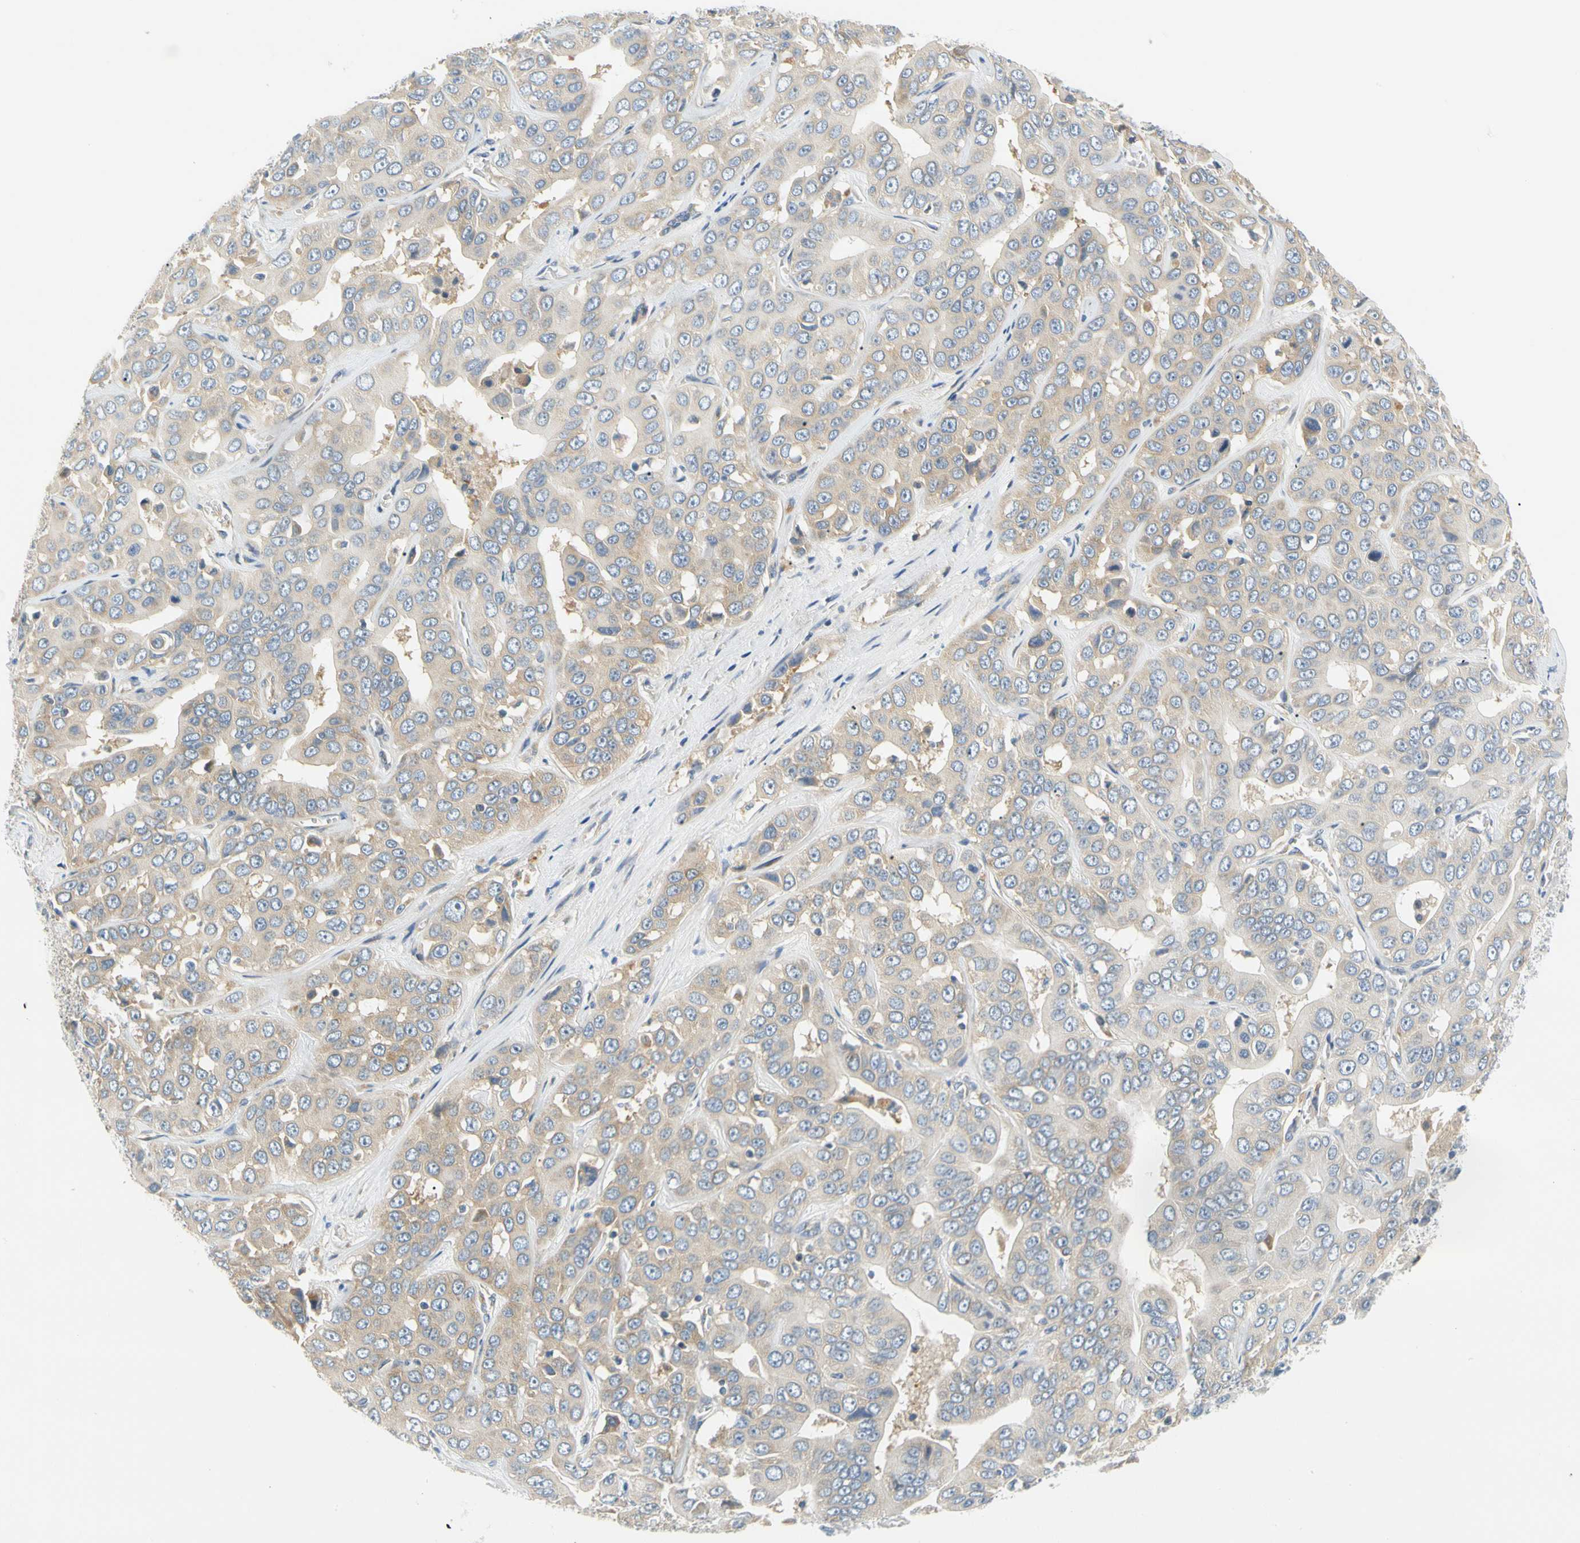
{"staining": {"intensity": "weak", "quantity": ">75%", "location": "cytoplasmic/membranous"}, "tissue": "liver cancer", "cell_type": "Tumor cells", "image_type": "cancer", "snomed": [{"axis": "morphology", "description": "Cholangiocarcinoma"}, {"axis": "topography", "description": "Liver"}], "caption": "Weak cytoplasmic/membranous staining for a protein is identified in approximately >75% of tumor cells of cholangiocarcinoma (liver) using immunohistochemistry.", "gene": "LRRC47", "patient": {"sex": "female", "age": 52}}